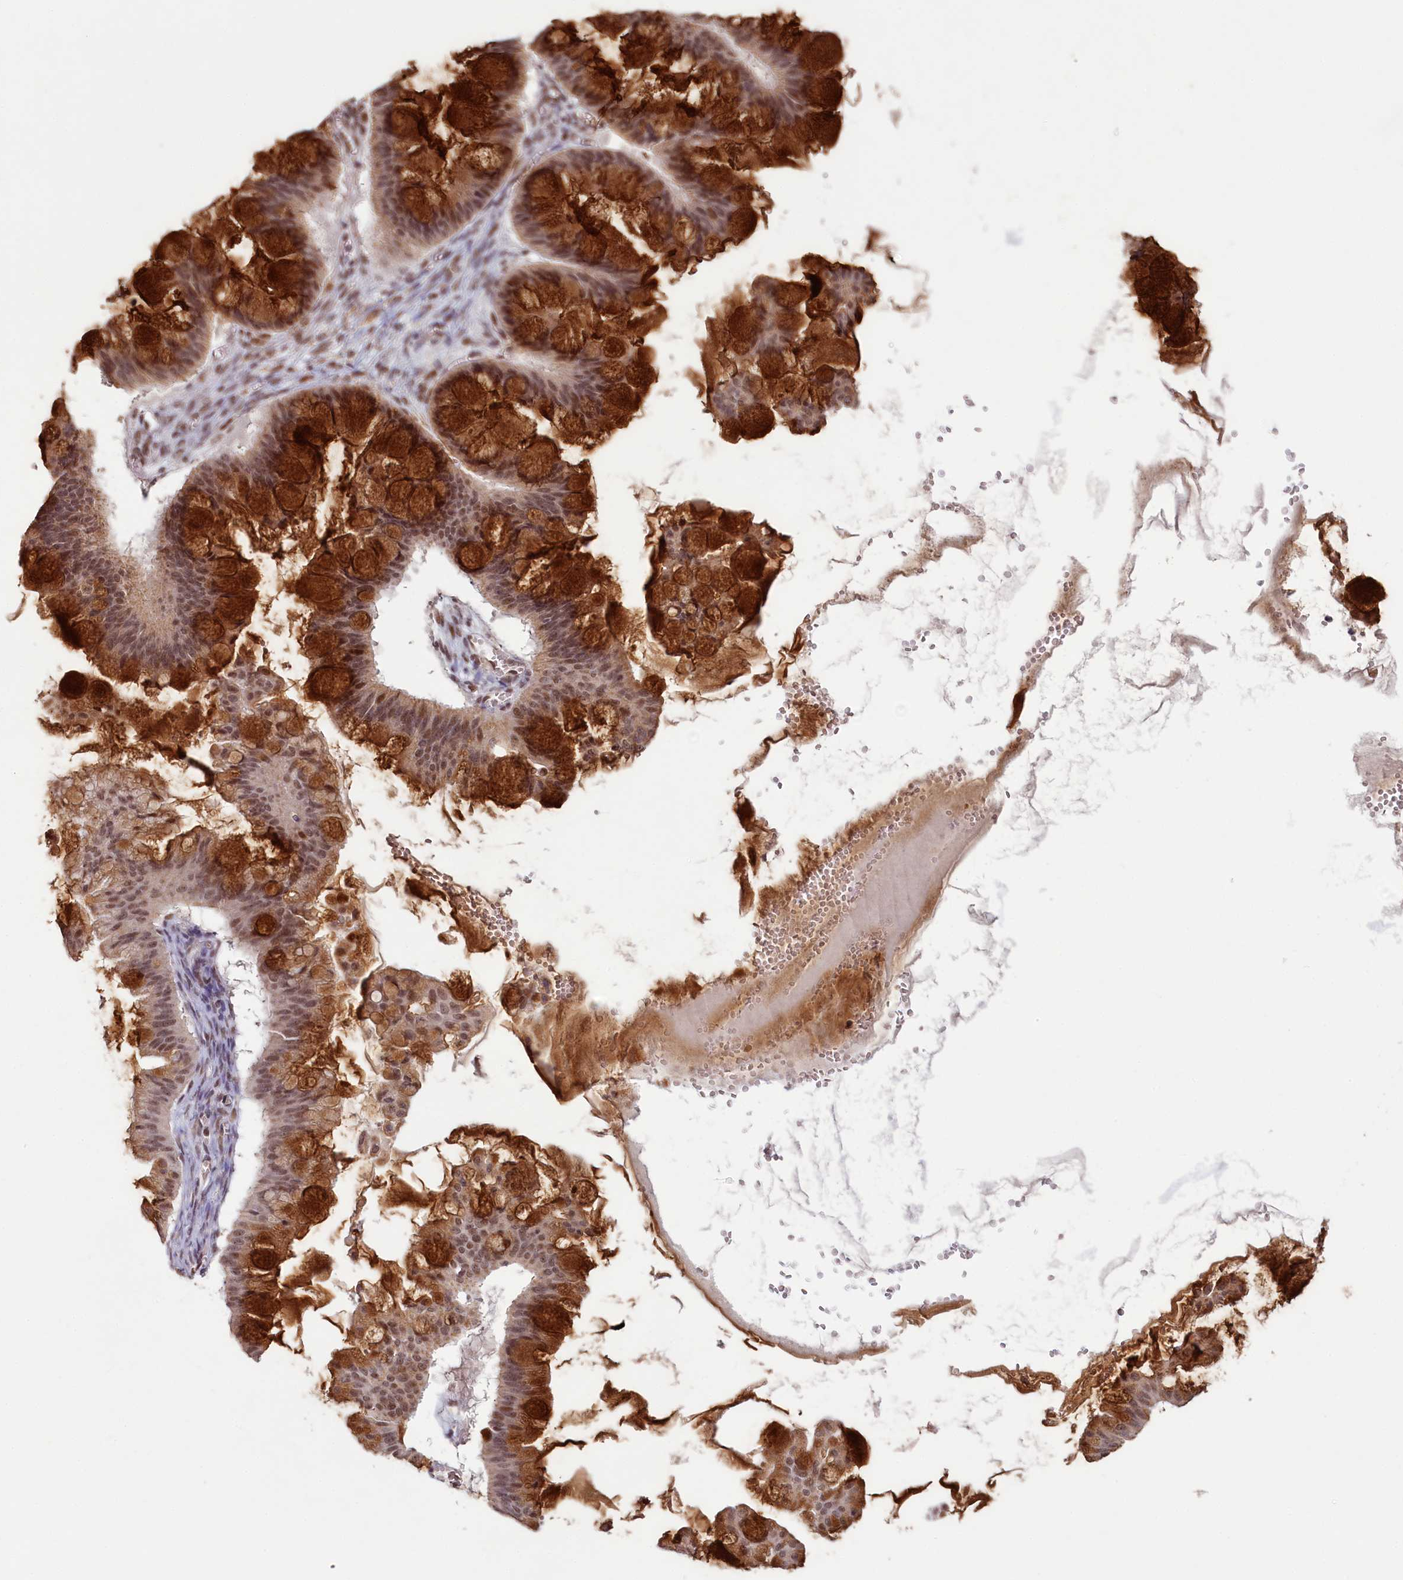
{"staining": {"intensity": "strong", "quantity": "25%-75%", "location": "cytoplasmic/membranous,nuclear"}, "tissue": "ovarian cancer", "cell_type": "Tumor cells", "image_type": "cancer", "snomed": [{"axis": "morphology", "description": "Cystadenocarcinoma, mucinous, NOS"}, {"axis": "topography", "description": "Ovary"}], "caption": "Tumor cells demonstrate high levels of strong cytoplasmic/membranous and nuclear expression in about 25%-75% of cells in human mucinous cystadenocarcinoma (ovarian).", "gene": "PDE6D", "patient": {"sex": "female", "age": 73}}